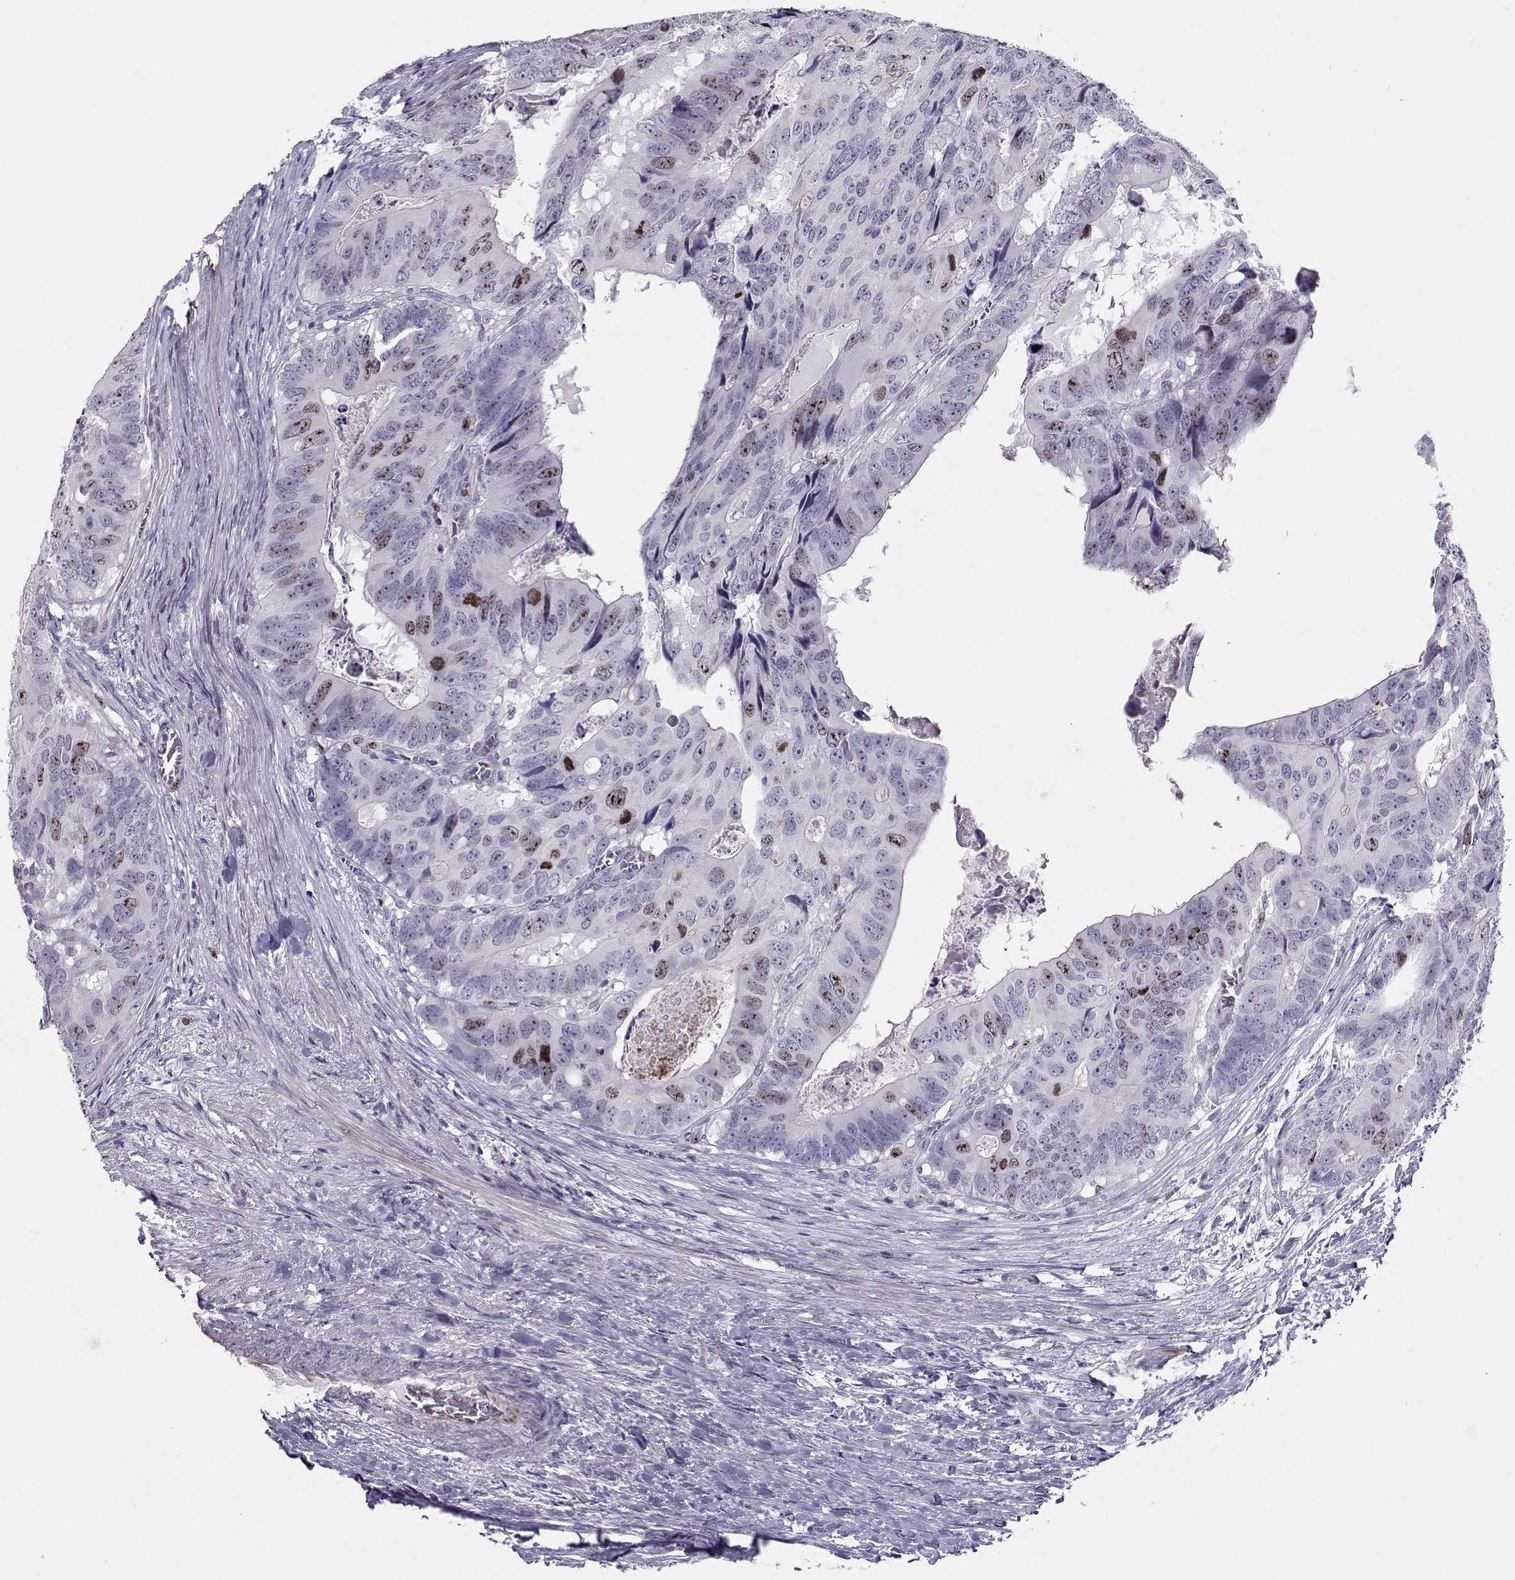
{"staining": {"intensity": "weak", "quantity": "<25%", "location": "nuclear"}, "tissue": "colorectal cancer", "cell_type": "Tumor cells", "image_type": "cancer", "snomed": [{"axis": "morphology", "description": "Adenocarcinoma, NOS"}, {"axis": "topography", "description": "Colon"}], "caption": "This is an immunohistochemistry photomicrograph of colorectal adenocarcinoma. There is no staining in tumor cells.", "gene": "NPW", "patient": {"sex": "male", "age": 79}}